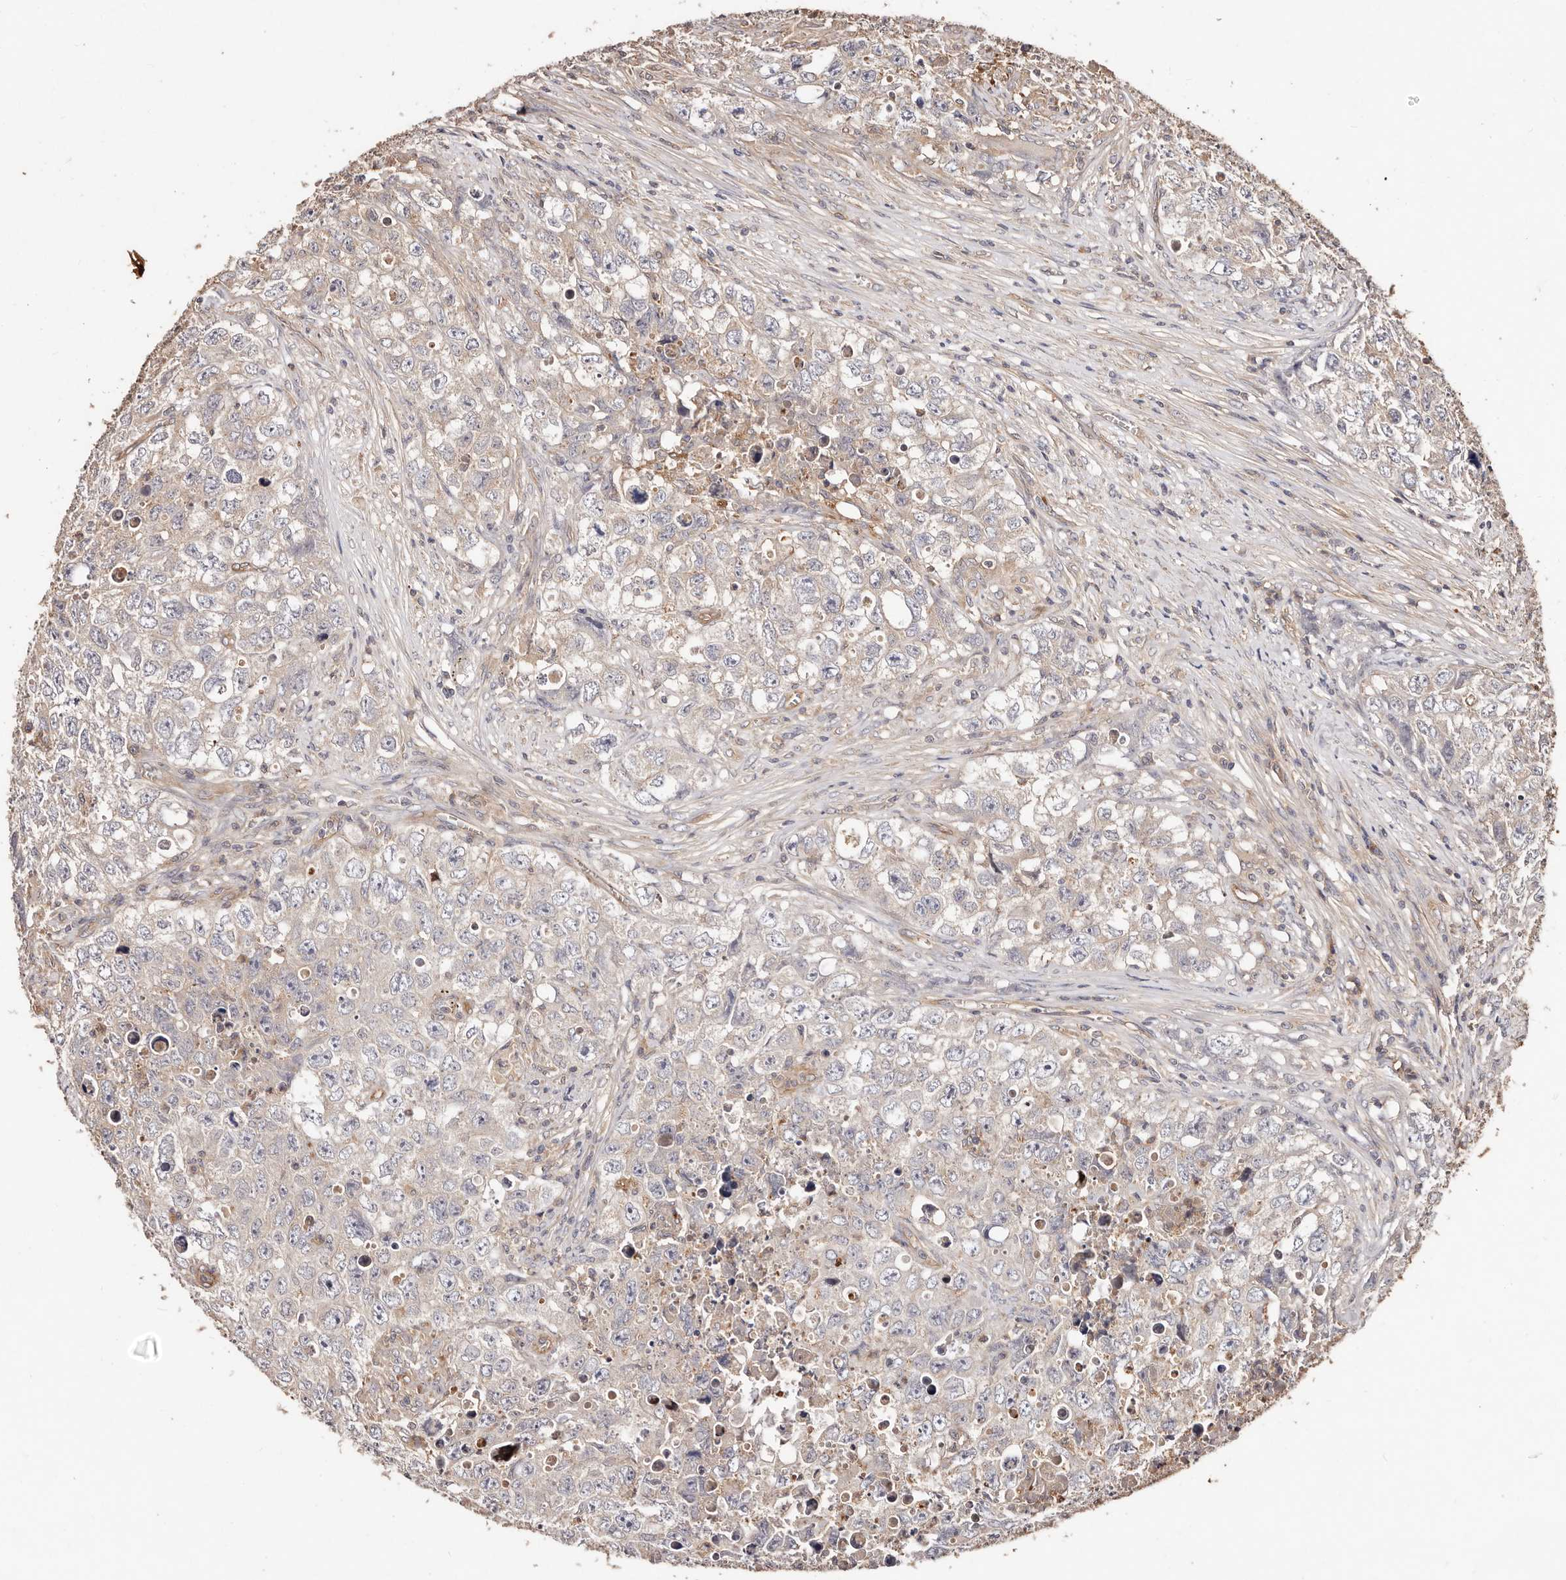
{"staining": {"intensity": "weak", "quantity": "25%-75%", "location": "cytoplasmic/membranous"}, "tissue": "testis cancer", "cell_type": "Tumor cells", "image_type": "cancer", "snomed": [{"axis": "morphology", "description": "Seminoma, NOS"}, {"axis": "morphology", "description": "Carcinoma, Embryonal, NOS"}, {"axis": "topography", "description": "Testis"}], "caption": "Testis cancer (embryonal carcinoma) stained for a protein reveals weak cytoplasmic/membranous positivity in tumor cells.", "gene": "CCL14", "patient": {"sex": "male", "age": 43}}